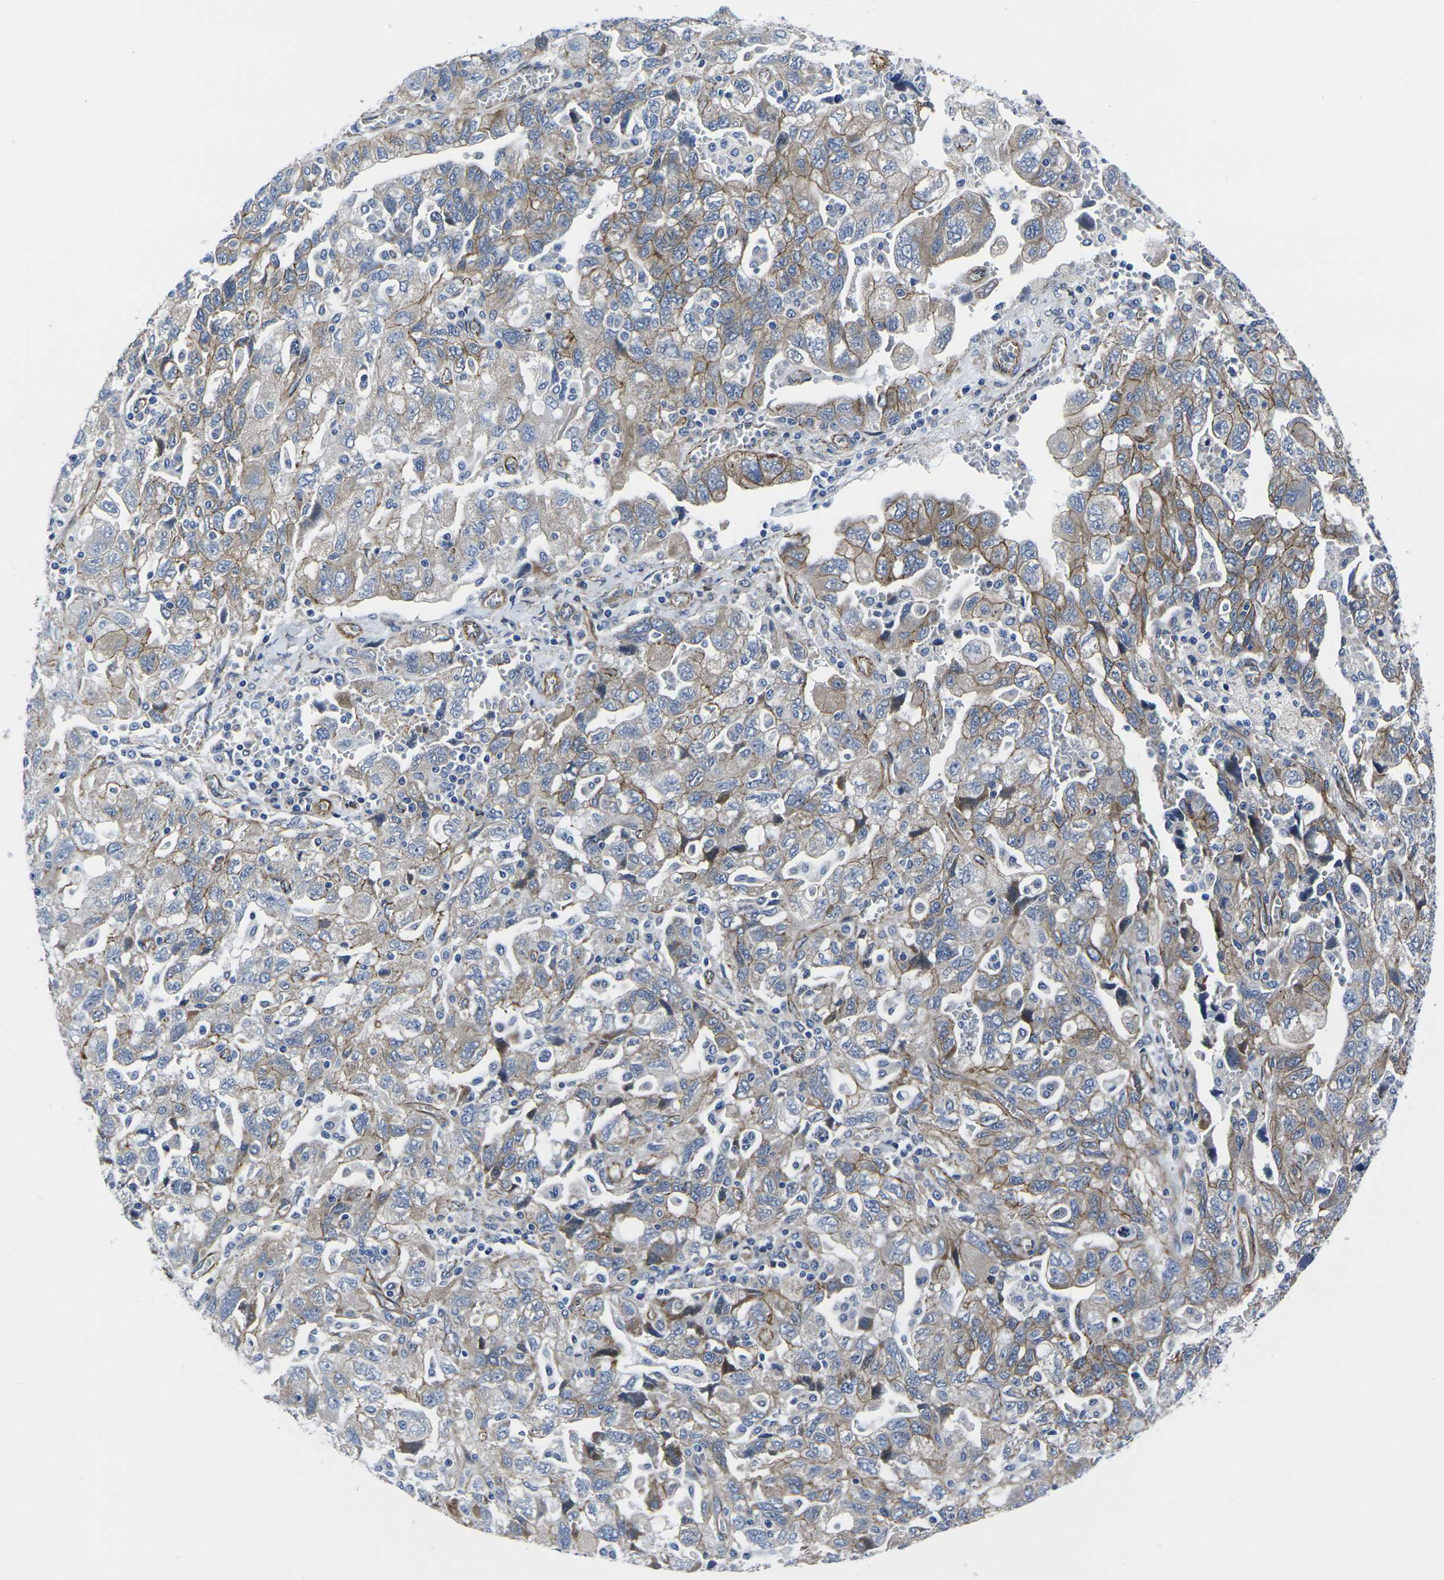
{"staining": {"intensity": "moderate", "quantity": "25%-75%", "location": "cytoplasmic/membranous"}, "tissue": "ovarian cancer", "cell_type": "Tumor cells", "image_type": "cancer", "snomed": [{"axis": "morphology", "description": "Carcinoma, NOS"}, {"axis": "morphology", "description": "Cystadenocarcinoma, serous, NOS"}, {"axis": "topography", "description": "Ovary"}], "caption": "Immunohistochemical staining of human ovarian cancer (serous cystadenocarcinoma) exhibits moderate cytoplasmic/membranous protein expression in about 25%-75% of tumor cells. The protein of interest is shown in brown color, while the nuclei are stained blue.", "gene": "NUMB", "patient": {"sex": "female", "age": 69}}